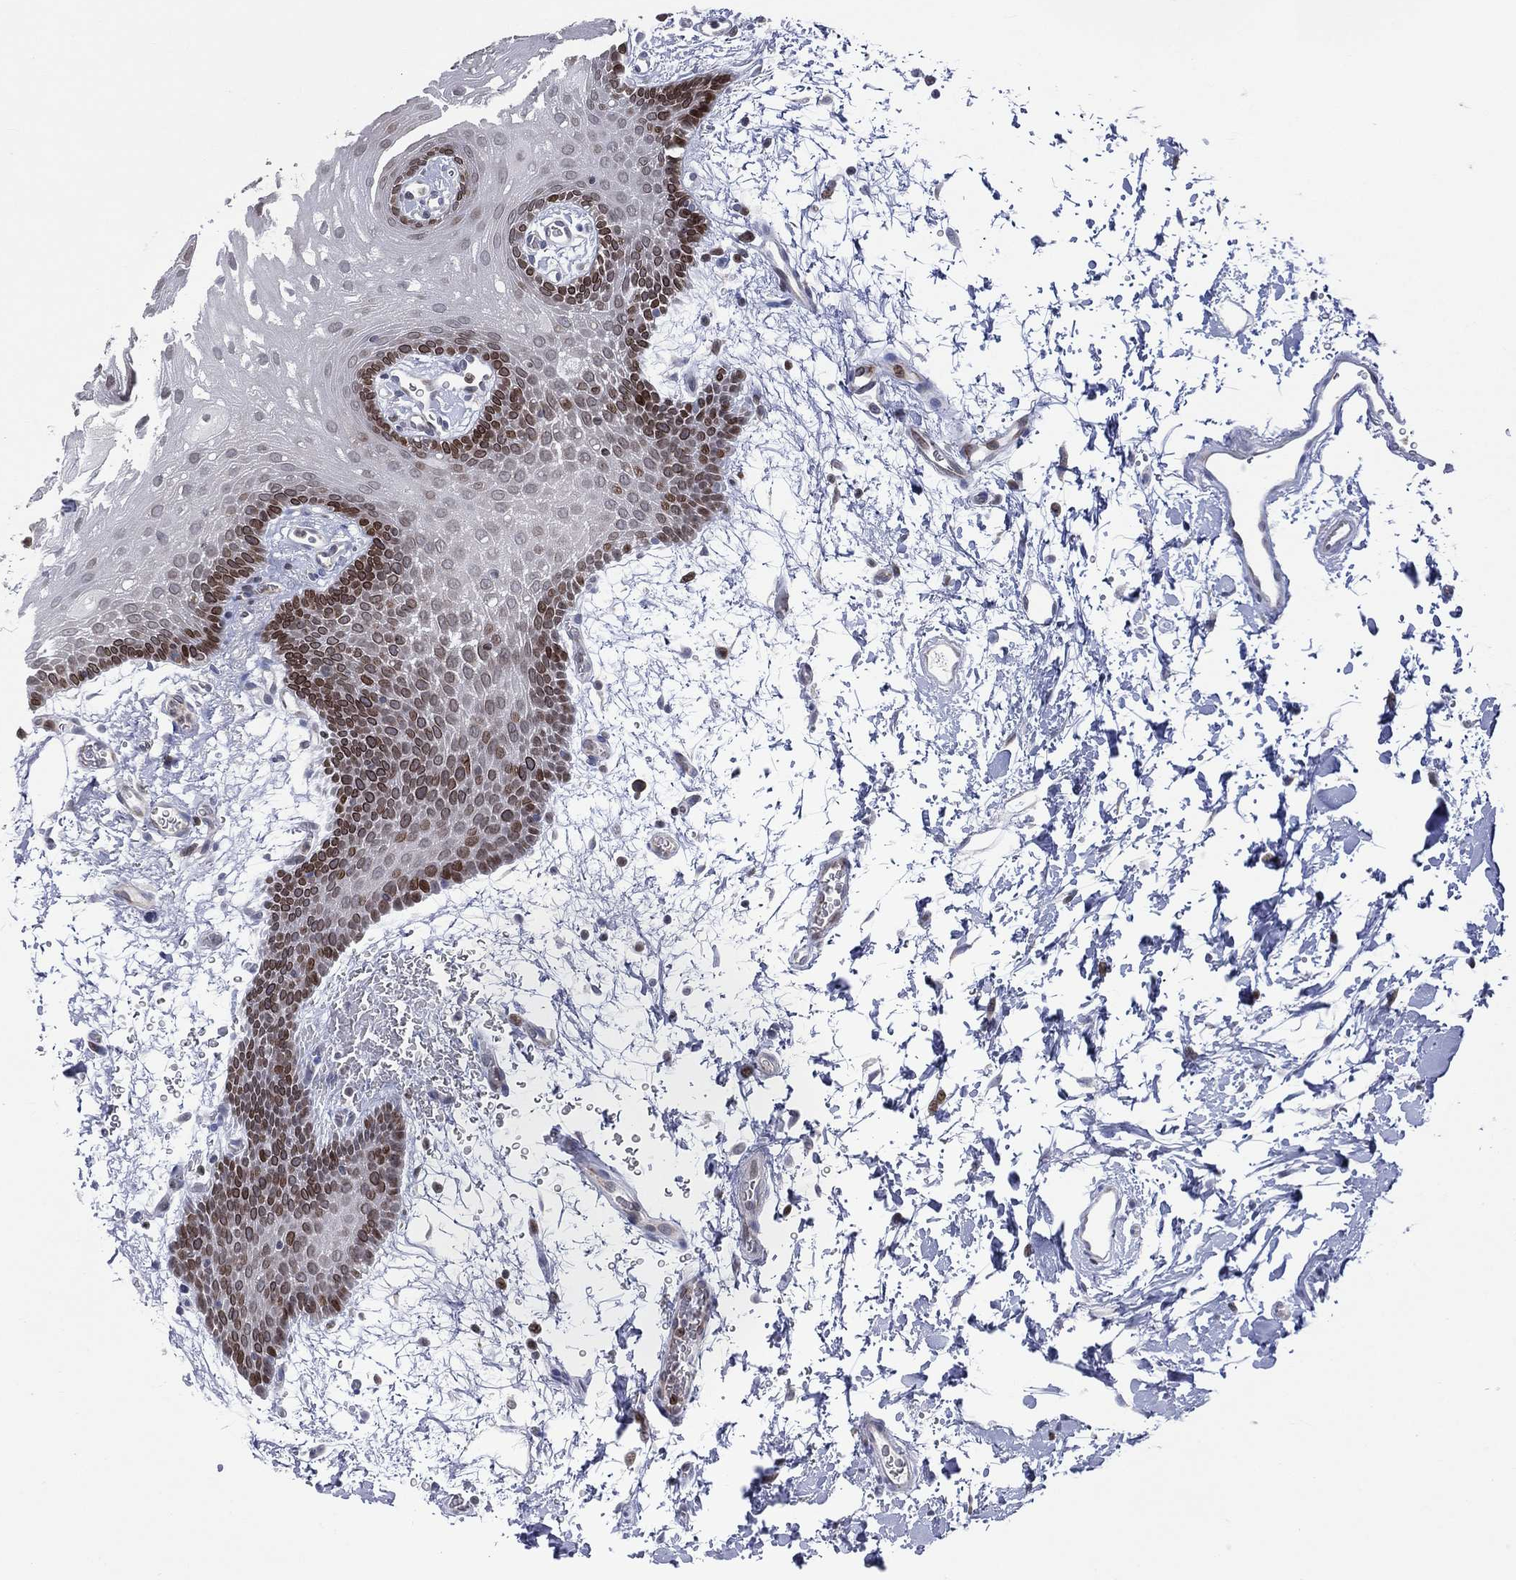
{"staining": {"intensity": "strong", "quantity": "25%-75%", "location": "nuclear"}, "tissue": "oral mucosa", "cell_type": "Squamous epithelial cells", "image_type": "normal", "snomed": [{"axis": "morphology", "description": "Normal tissue, NOS"}, {"axis": "topography", "description": "Oral tissue"}, {"axis": "topography", "description": "Head-Neck"}], "caption": "Protein expression analysis of normal oral mucosa displays strong nuclear positivity in approximately 25%-75% of squamous epithelial cells. Nuclei are stained in blue.", "gene": "DBF4B", "patient": {"sex": "male", "age": 65}}